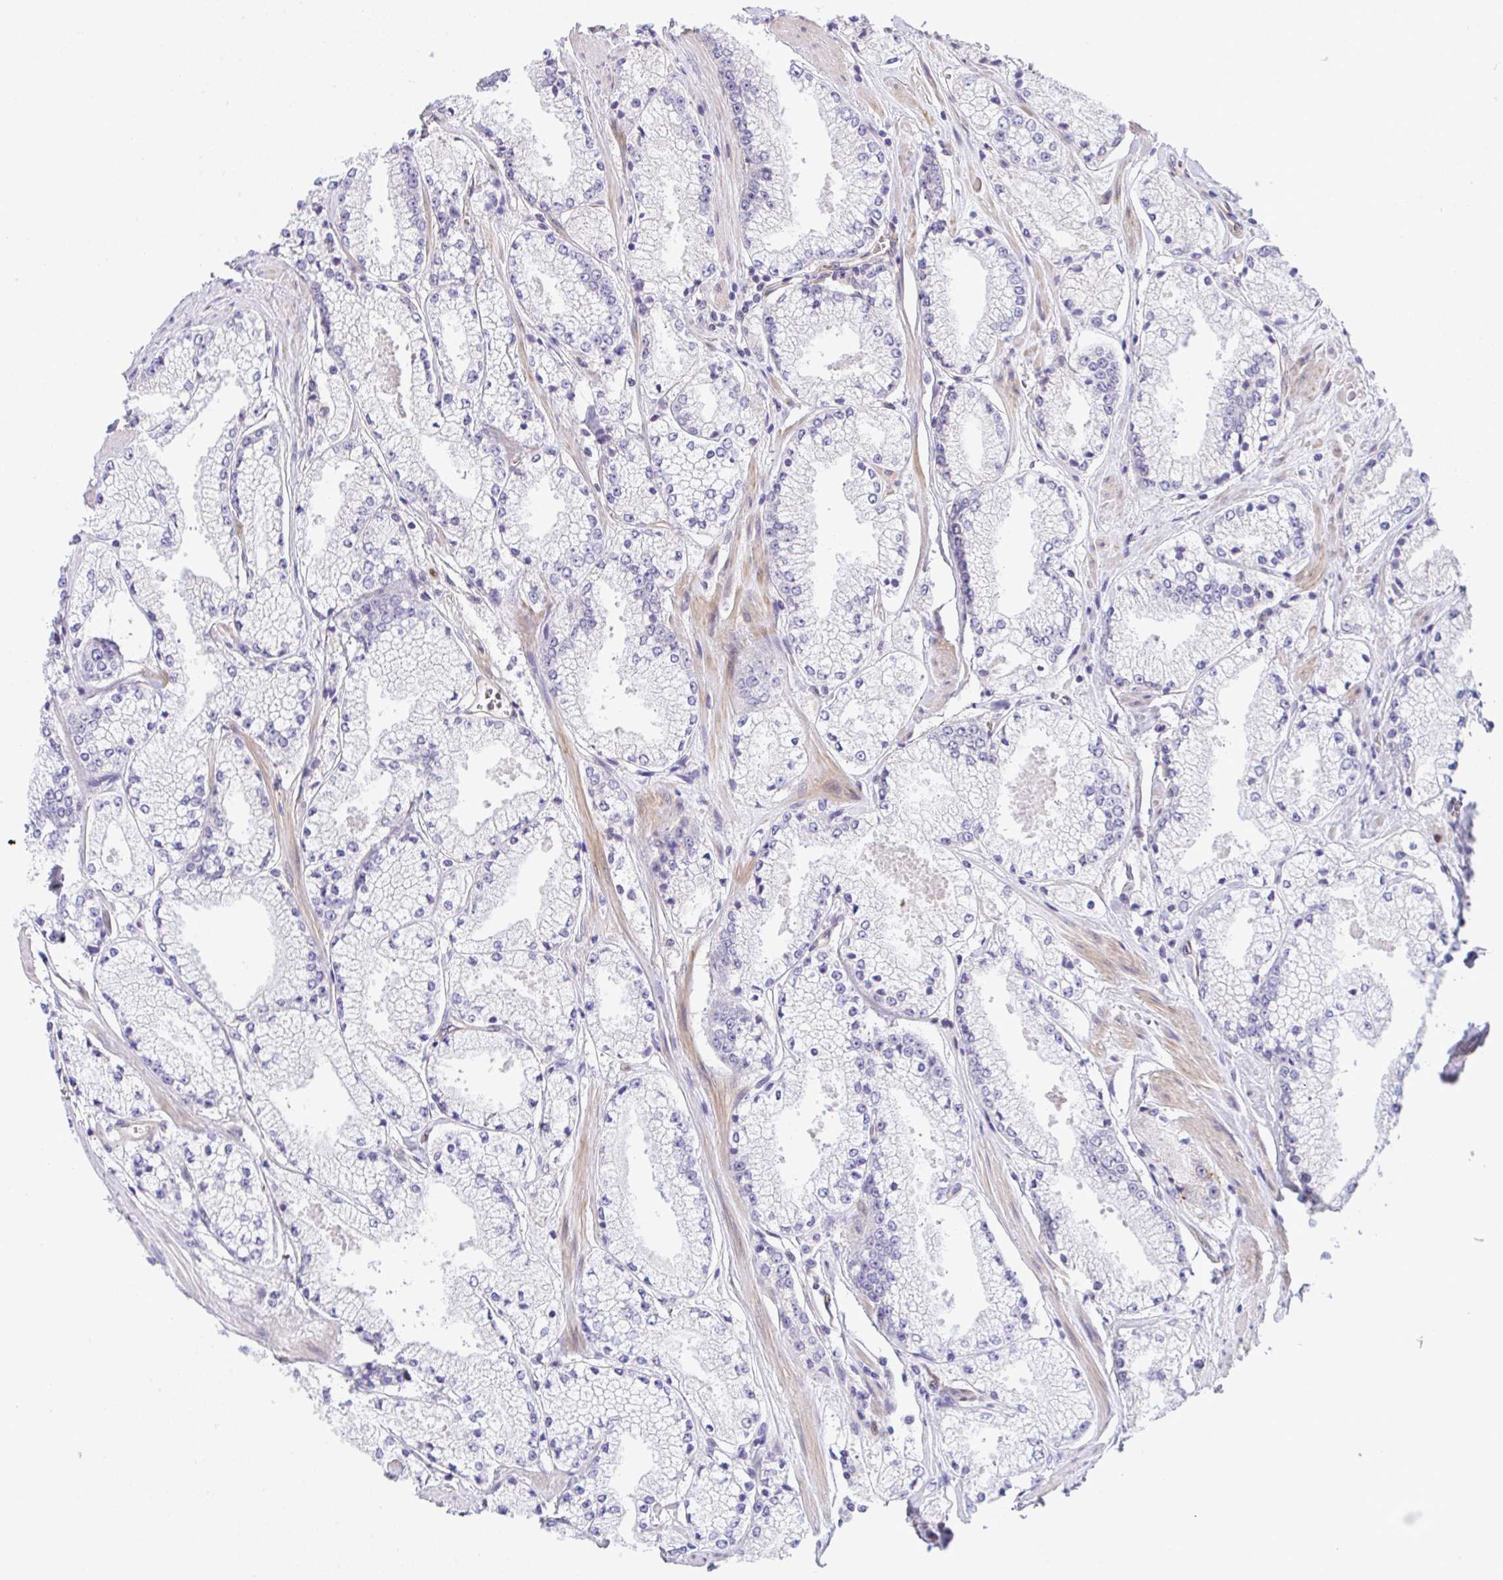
{"staining": {"intensity": "negative", "quantity": "none", "location": "none"}, "tissue": "prostate cancer", "cell_type": "Tumor cells", "image_type": "cancer", "snomed": [{"axis": "morphology", "description": "Adenocarcinoma, High grade"}, {"axis": "topography", "description": "Prostate"}], "caption": "This histopathology image is of prostate cancer (high-grade adenocarcinoma) stained with IHC to label a protein in brown with the nuclei are counter-stained blue. There is no positivity in tumor cells.", "gene": "ZBED3", "patient": {"sex": "male", "age": 63}}